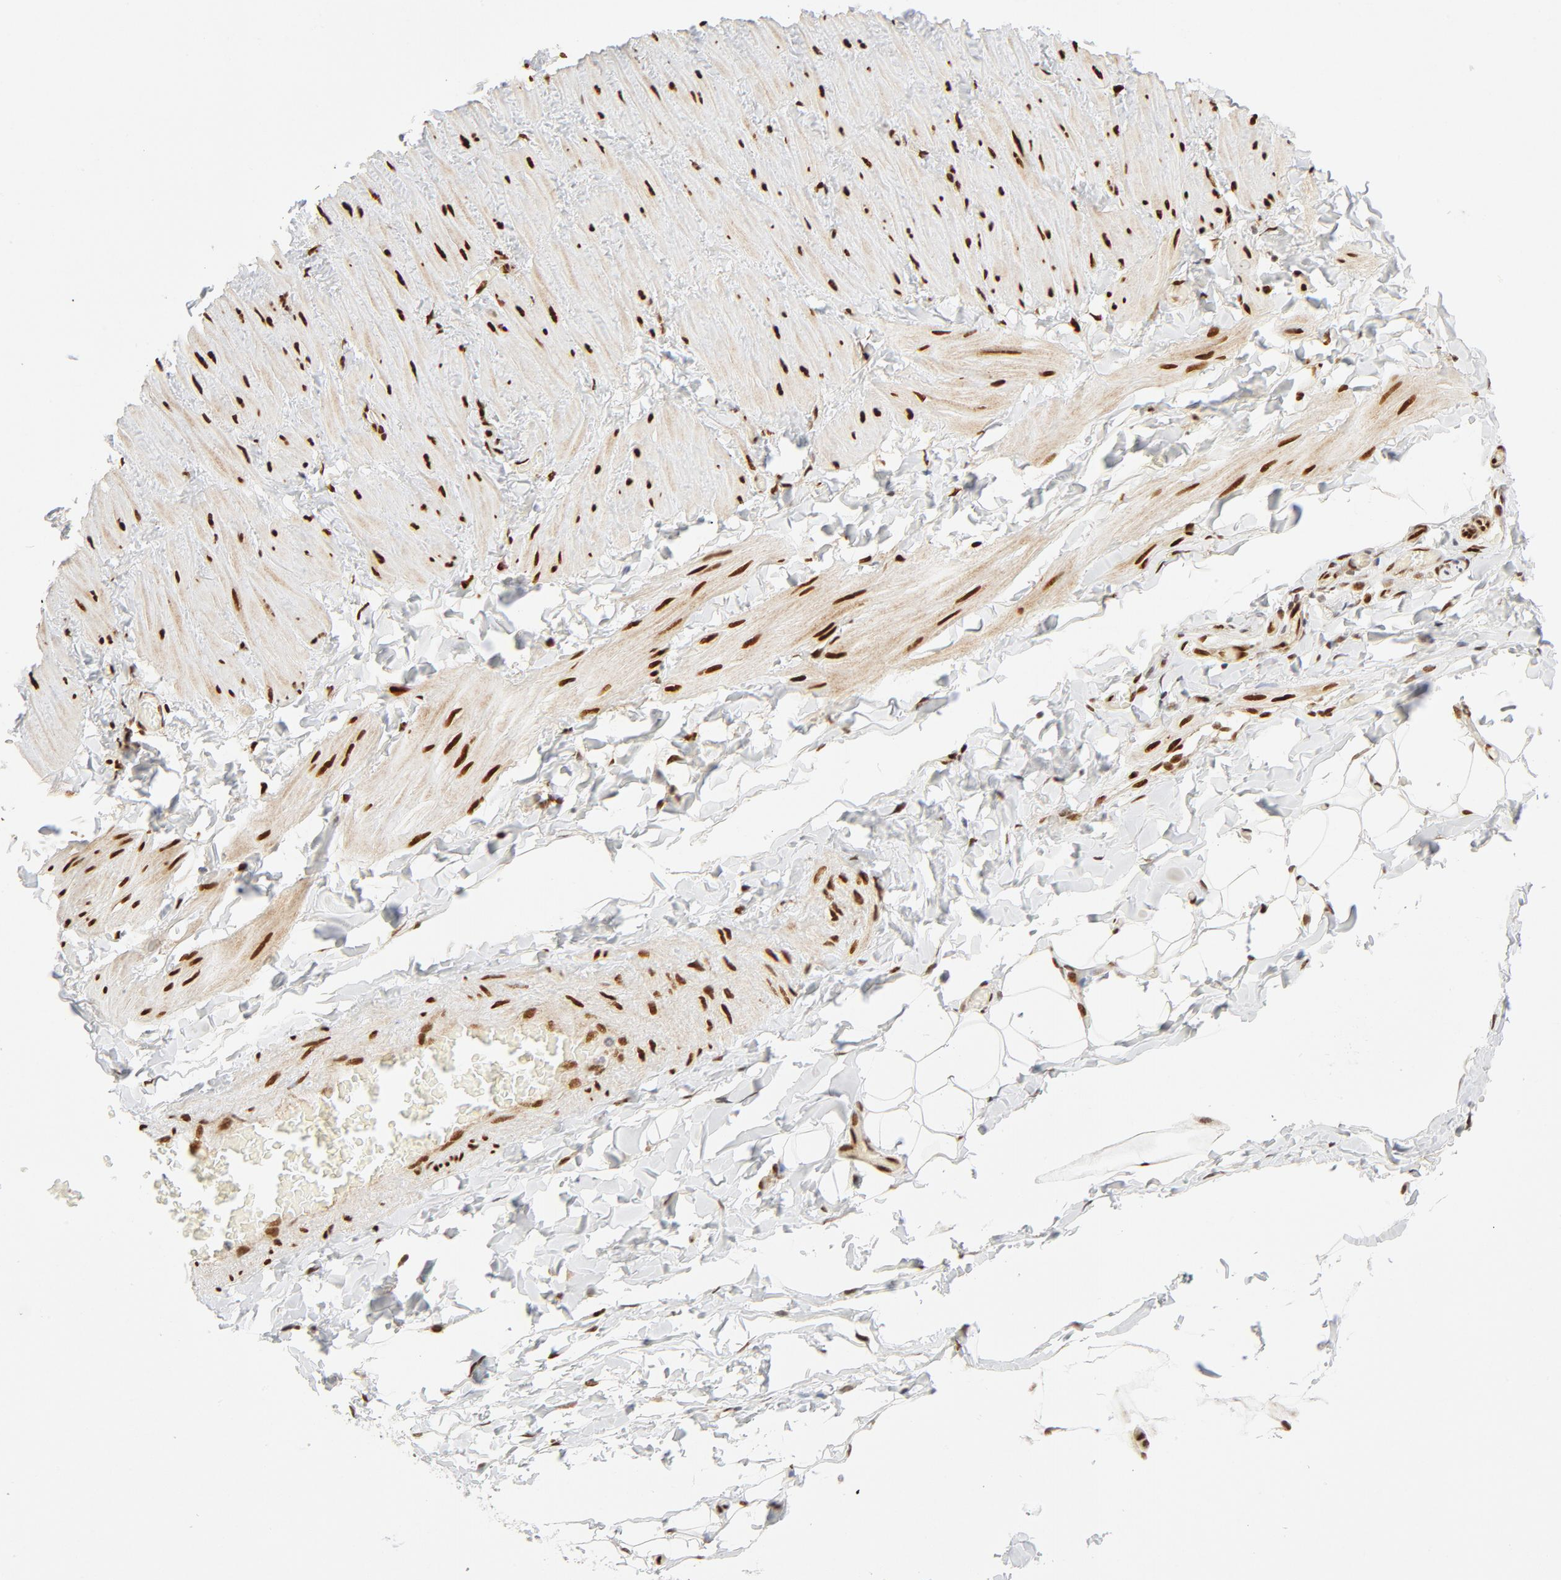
{"staining": {"intensity": "strong", "quantity": ">75%", "location": "nuclear"}, "tissue": "adipose tissue", "cell_type": "Adipocytes", "image_type": "normal", "snomed": [{"axis": "morphology", "description": "Normal tissue, NOS"}, {"axis": "topography", "description": "Soft tissue"}], "caption": "IHC staining of benign adipose tissue, which demonstrates high levels of strong nuclear staining in about >75% of adipocytes indicating strong nuclear protein expression. The staining was performed using DAB (brown) for protein detection and nuclei were counterstained in hematoxylin (blue).", "gene": "MEF2A", "patient": {"sex": "male", "age": 26}}